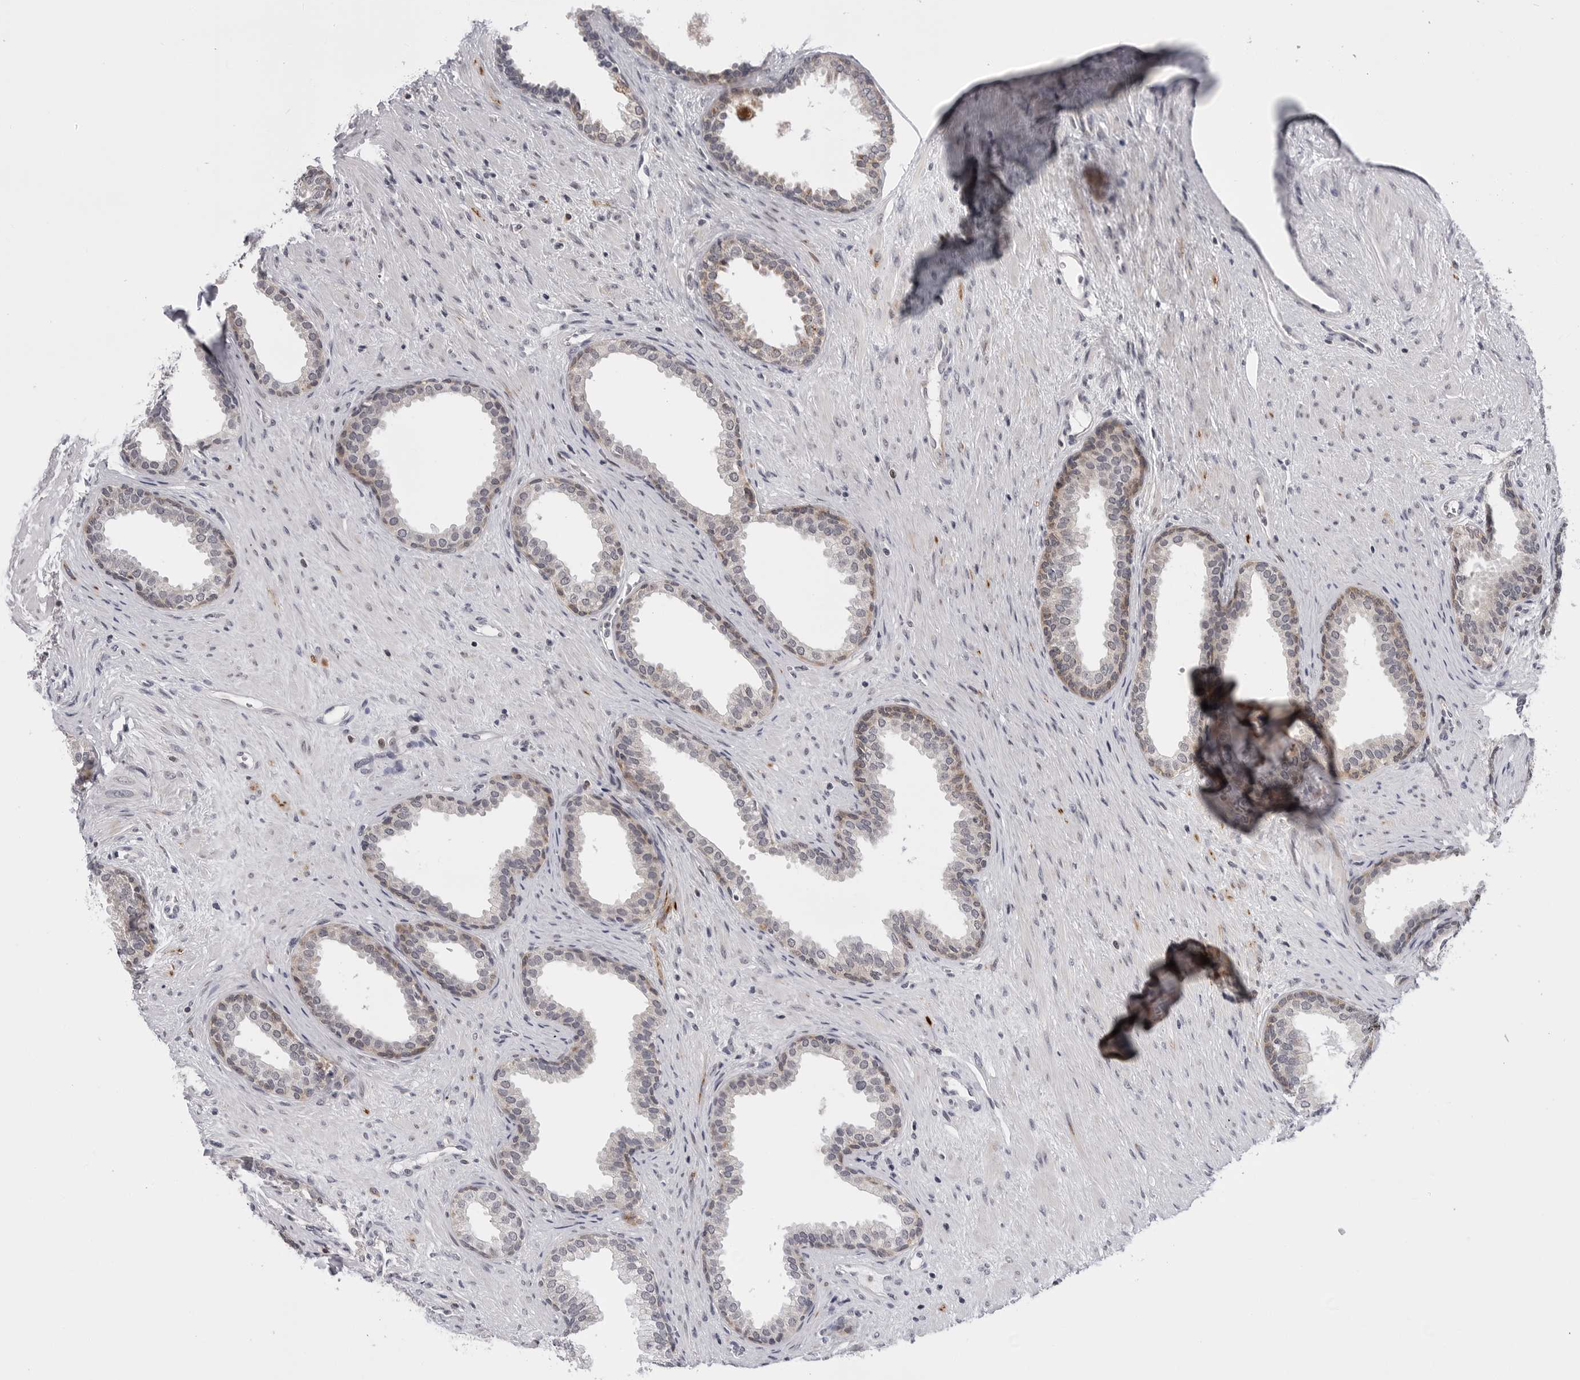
{"staining": {"intensity": "weak", "quantity": "<25%", "location": "cytoplasmic/membranous"}, "tissue": "prostate", "cell_type": "Glandular cells", "image_type": "normal", "snomed": [{"axis": "morphology", "description": "Normal tissue, NOS"}, {"axis": "topography", "description": "Prostate"}], "caption": "This is an IHC photomicrograph of normal prostate. There is no positivity in glandular cells.", "gene": "CDK20", "patient": {"sex": "male", "age": 76}}